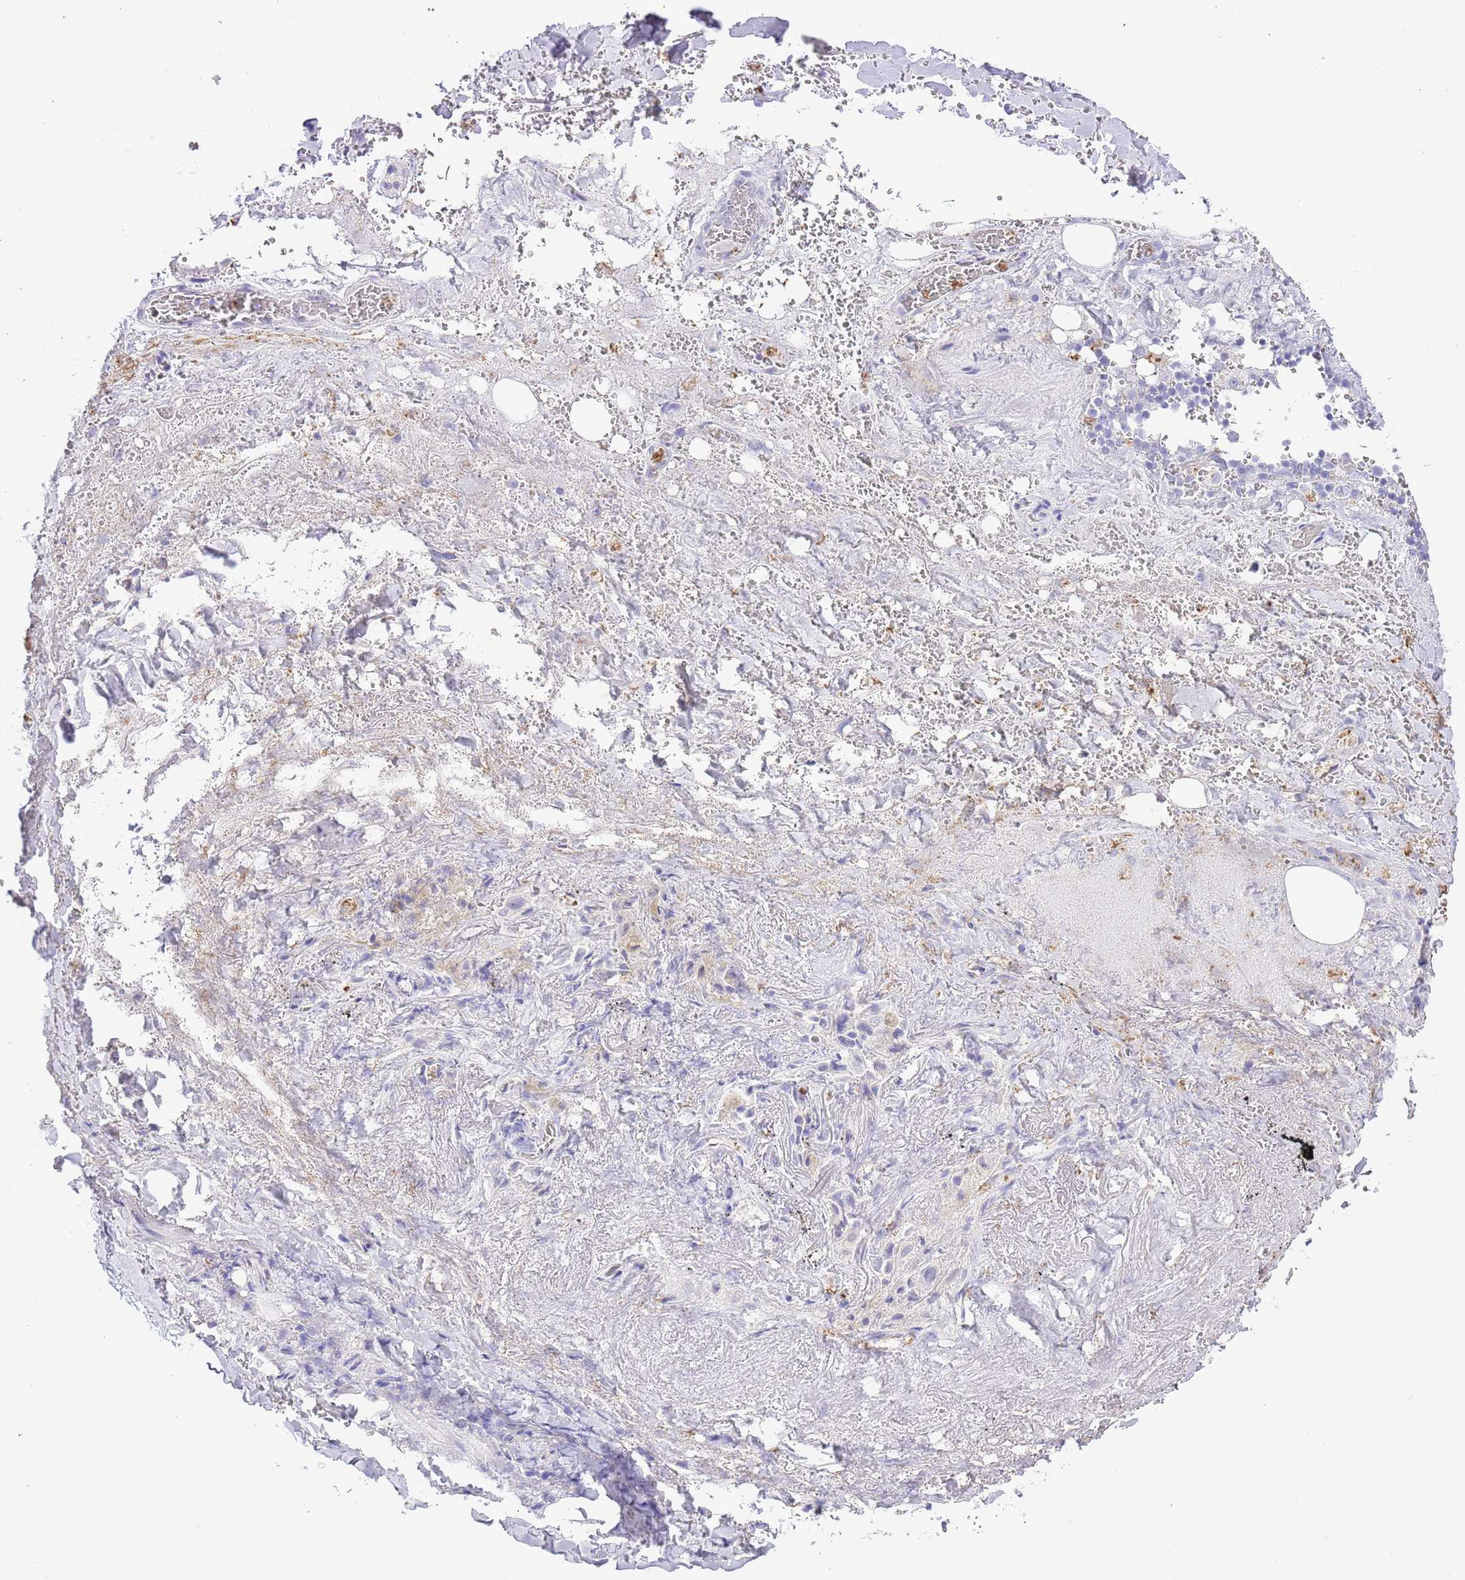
{"staining": {"intensity": "negative", "quantity": "none", "location": "none"}, "tissue": "adipose tissue", "cell_type": "Adipocytes", "image_type": "normal", "snomed": [{"axis": "morphology", "description": "Normal tissue, NOS"}, {"axis": "topography", "description": "Cartilage tissue"}], "caption": "High power microscopy micrograph of an immunohistochemistry photomicrograph of normal adipose tissue, revealing no significant positivity in adipocytes. (DAB (3,3'-diaminobenzidine) IHC visualized using brightfield microscopy, high magnification).", "gene": "OR2Z1", "patient": {"sex": "male", "age": 66}}